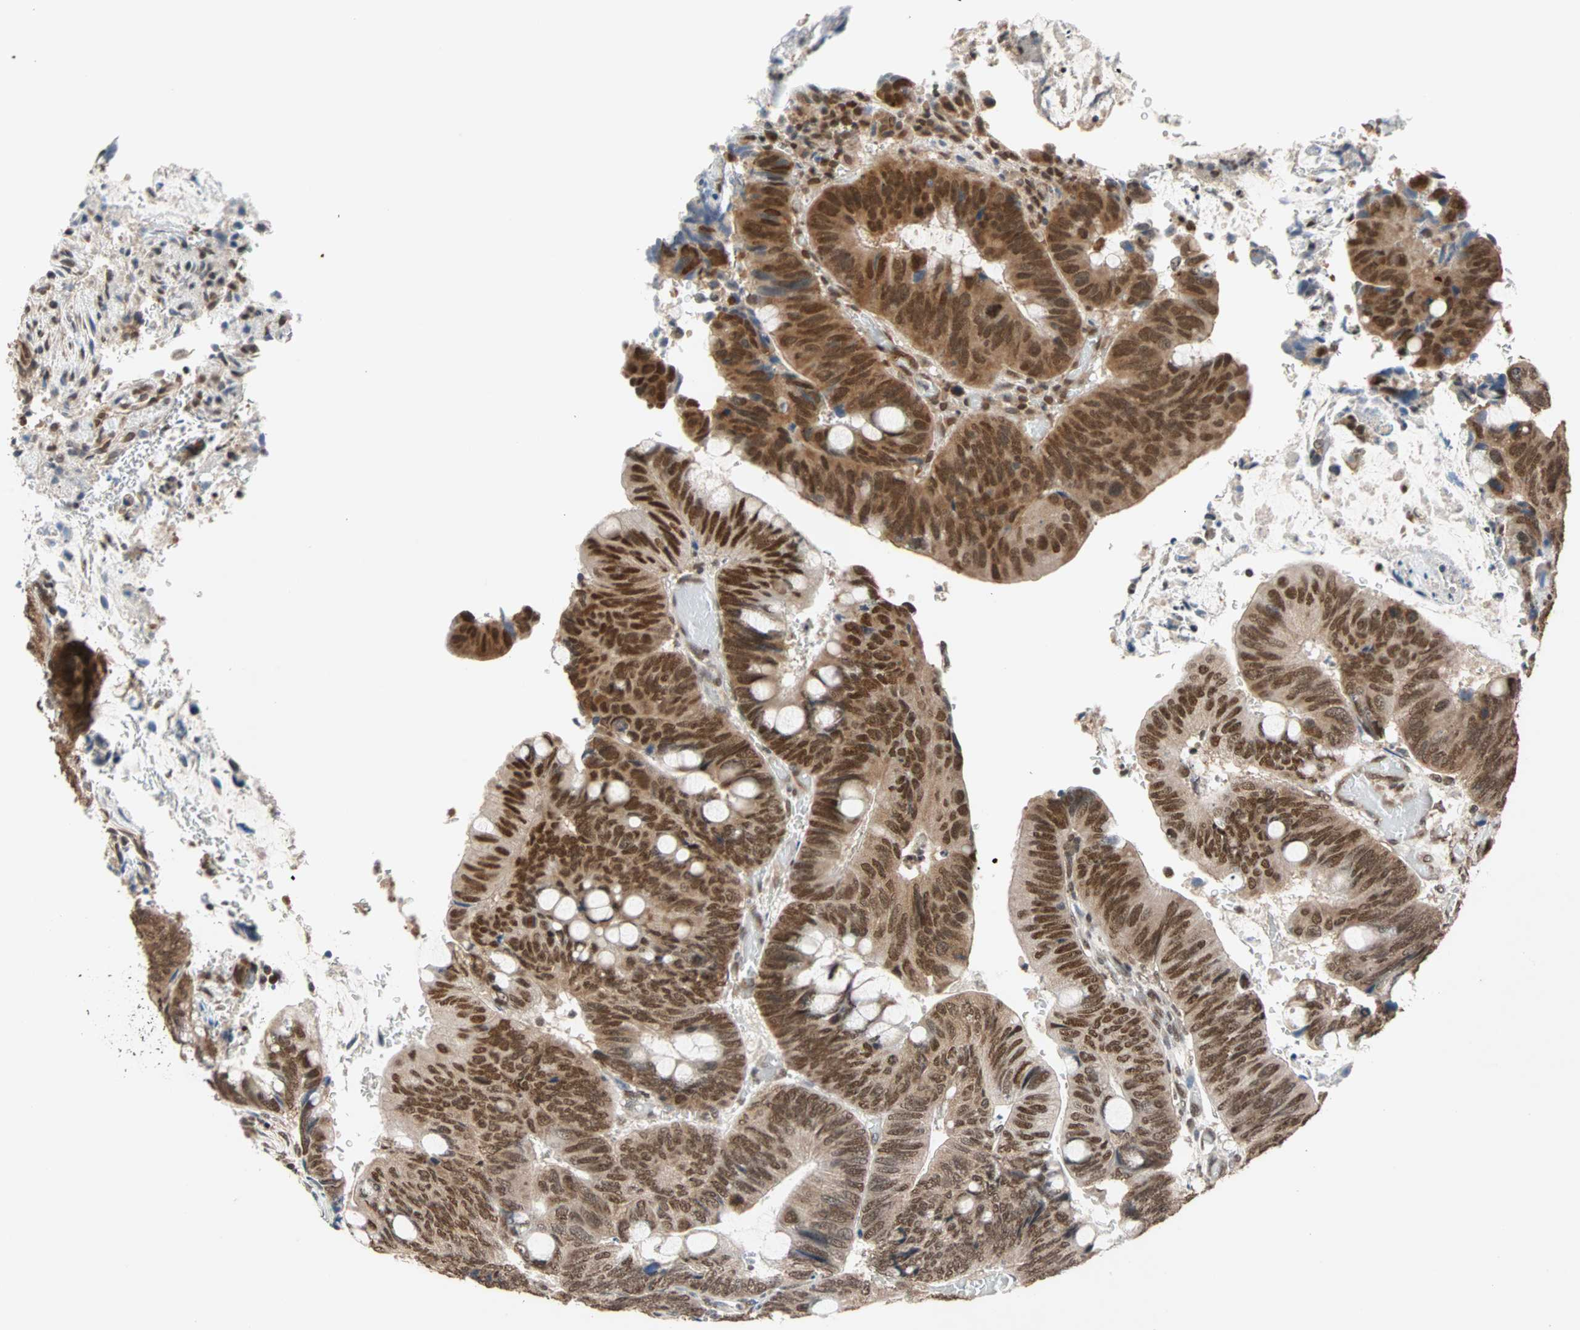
{"staining": {"intensity": "strong", "quantity": ">75%", "location": "cytoplasmic/membranous,nuclear"}, "tissue": "colorectal cancer", "cell_type": "Tumor cells", "image_type": "cancer", "snomed": [{"axis": "morphology", "description": "Normal tissue, NOS"}, {"axis": "morphology", "description": "Adenocarcinoma, NOS"}, {"axis": "topography", "description": "Rectum"}, {"axis": "topography", "description": "Peripheral nerve tissue"}], "caption": "Adenocarcinoma (colorectal) stained with a brown dye displays strong cytoplasmic/membranous and nuclear positive expression in approximately >75% of tumor cells.", "gene": "DAZAP1", "patient": {"sex": "male", "age": 92}}